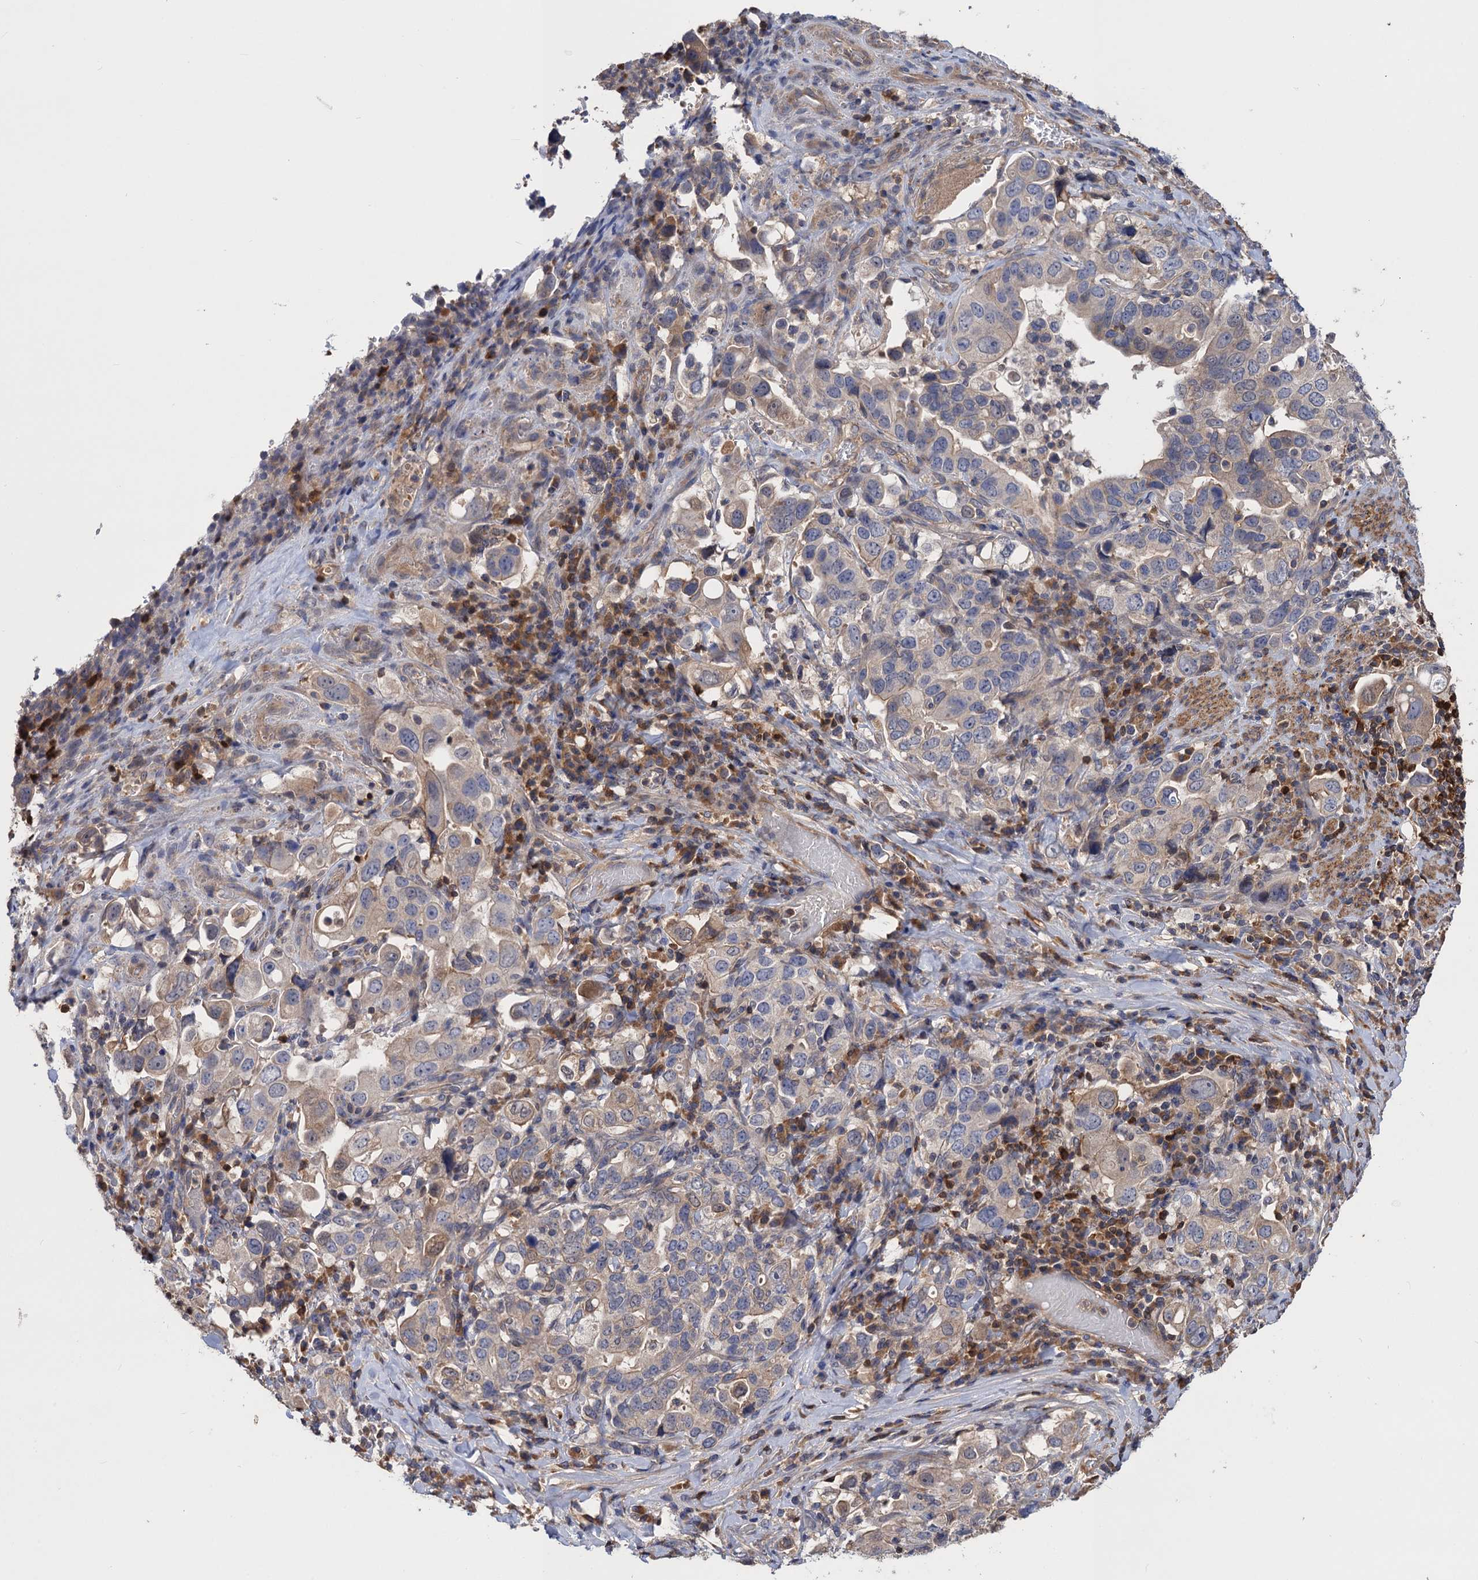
{"staining": {"intensity": "weak", "quantity": "25%-75%", "location": "cytoplasmic/membranous"}, "tissue": "stomach cancer", "cell_type": "Tumor cells", "image_type": "cancer", "snomed": [{"axis": "morphology", "description": "Adenocarcinoma, NOS"}, {"axis": "topography", "description": "Stomach, upper"}], "caption": "A high-resolution image shows immunohistochemistry (IHC) staining of stomach cancer, which exhibits weak cytoplasmic/membranous expression in about 25%-75% of tumor cells. (brown staining indicates protein expression, while blue staining denotes nuclei).", "gene": "DGKA", "patient": {"sex": "male", "age": 62}}